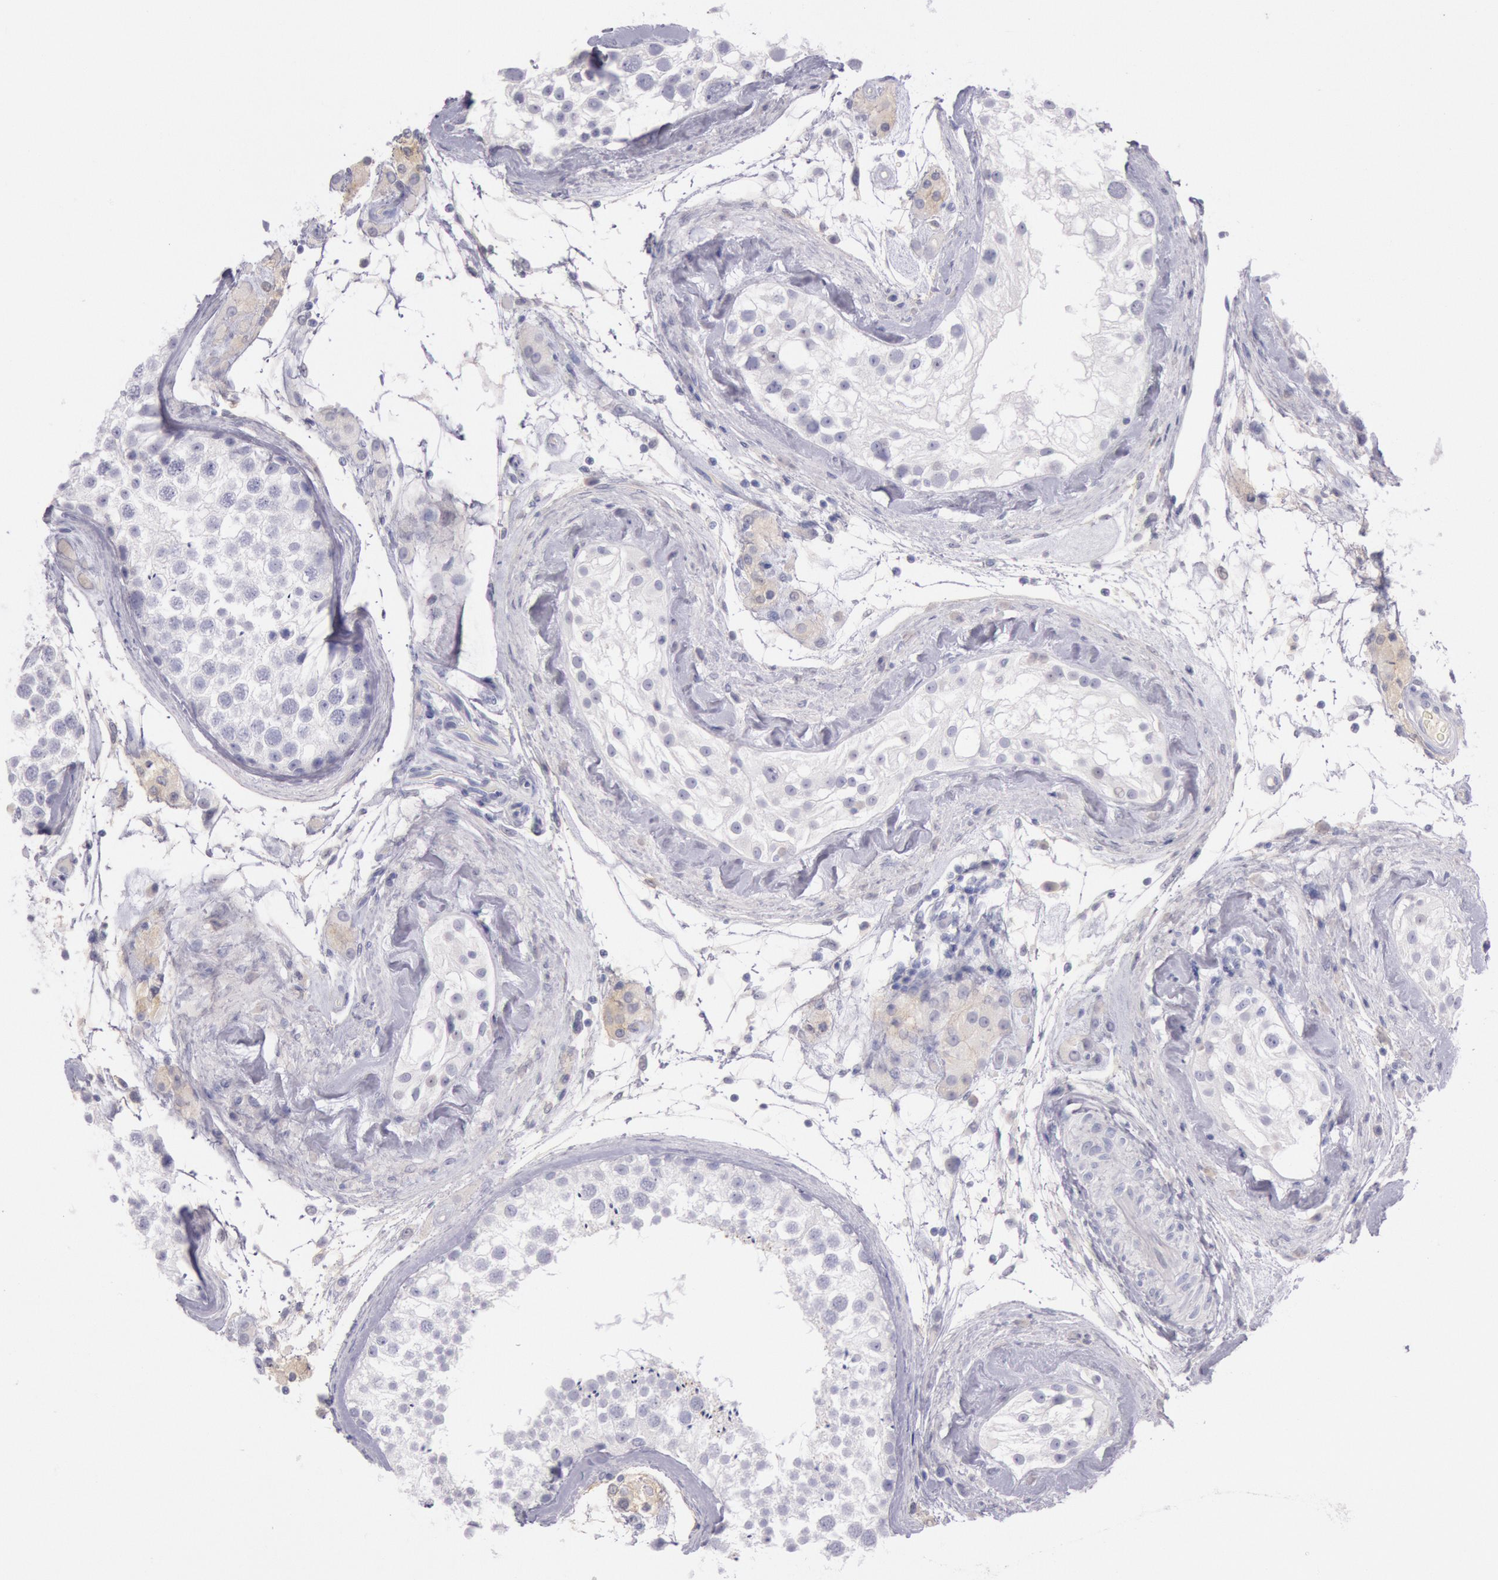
{"staining": {"intensity": "negative", "quantity": "none", "location": "none"}, "tissue": "testis", "cell_type": "Cells in seminiferous ducts", "image_type": "normal", "snomed": [{"axis": "morphology", "description": "Normal tissue, NOS"}, {"axis": "topography", "description": "Testis"}], "caption": "The image exhibits no staining of cells in seminiferous ducts in normal testis.", "gene": "EGFR", "patient": {"sex": "male", "age": 46}}